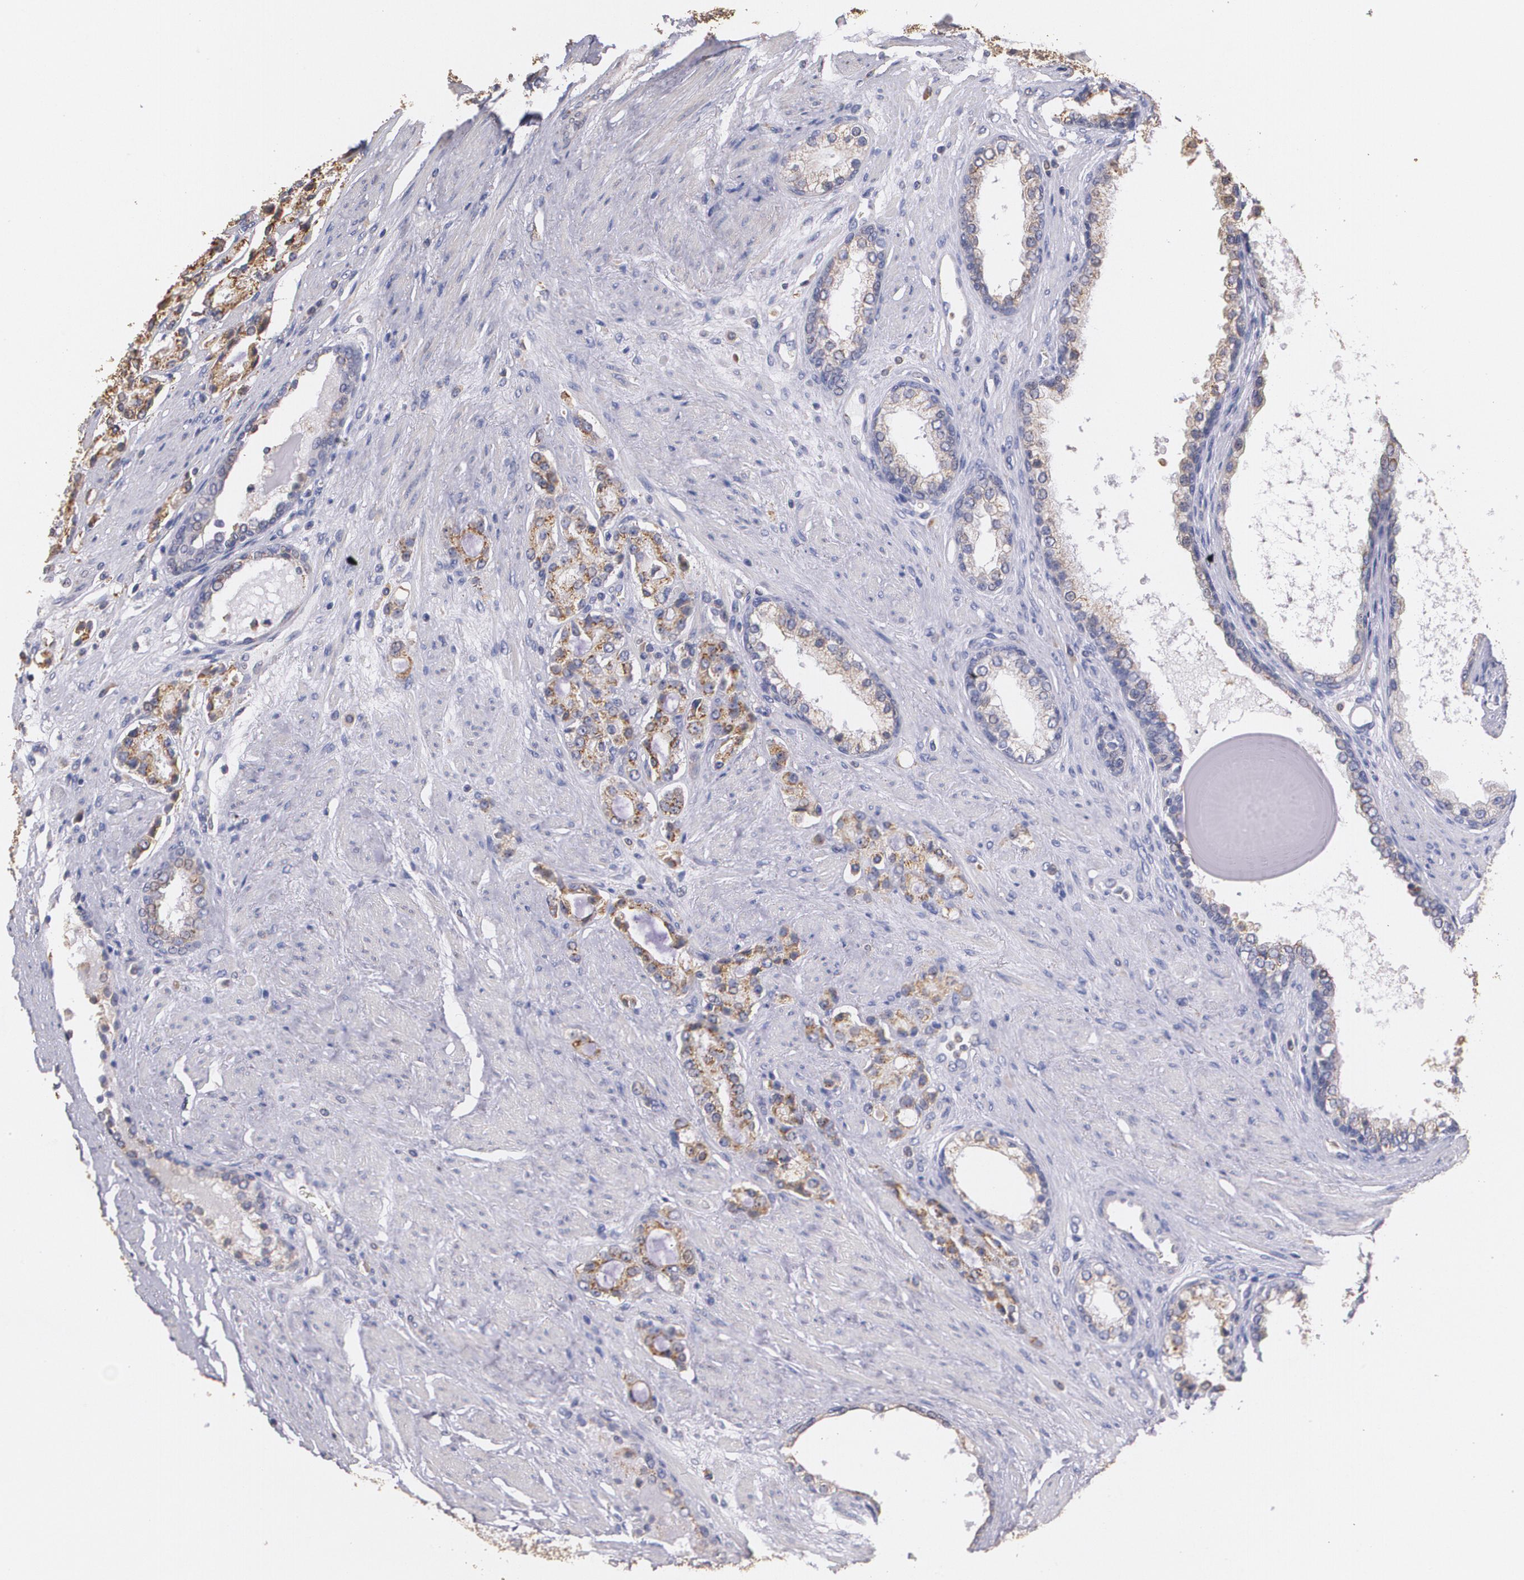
{"staining": {"intensity": "moderate", "quantity": ">75%", "location": "cytoplasmic/membranous"}, "tissue": "prostate cancer", "cell_type": "Tumor cells", "image_type": "cancer", "snomed": [{"axis": "morphology", "description": "Adenocarcinoma, Medium grade"}, {"axis": "topography", "description": "Prostate"}], "caption": "Immunohistochemical staining of human prostate adenocarcinoma (medium-grade) shows medium levels of moderate cytoplasmic/membranous positivity in about >75% of tumor cells. The staining was performed using DAB to visualize the protein expression in brown, while the nuclei were stained in blue with hematoxylin (Magnification: 20x).", "gene": "ATF3", "patient": {"sex": "male", "age": 72}}